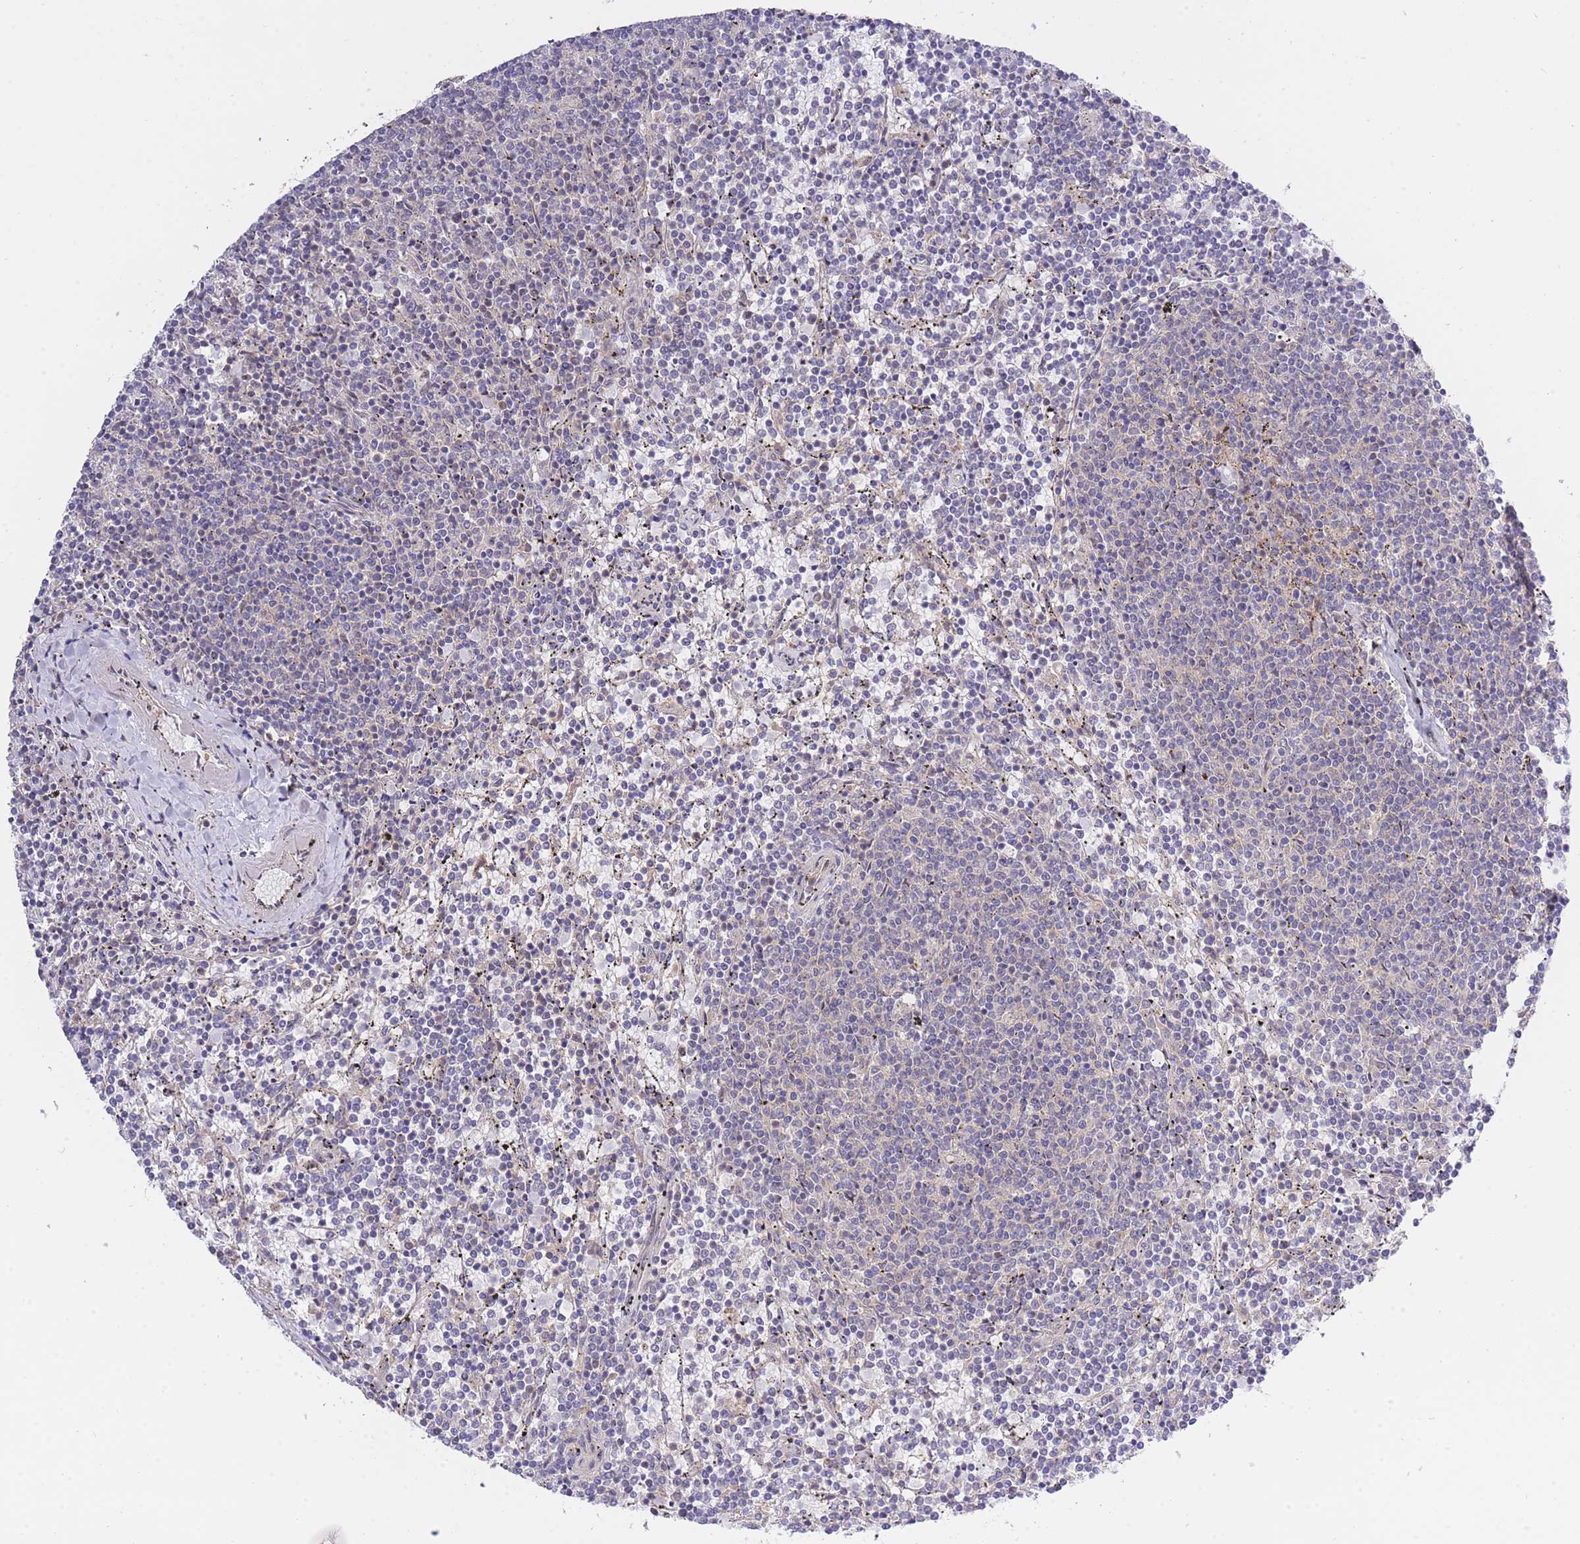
{"staining": {"intensity": "negative", "quantity": "none", "location": "none"}, "tissue": "lymphoma", "cell_type": "Tumor cells", "image_type": "cancer", "snomed": [{"axis": "morphology", "description": "Malignant lymphoma, non-Hodgkin's type, Low grade"}, {"axis": "topography", "description": "Spleen"}], "caption": "A micrograph of low-grade malignant lymphoma, non-Hodgkin's type stained for a protein reveals no brown staining in tumor cells. The staining is performed using DAB (3,3'-diaminobenzidine) brown chromogen with nuclei counter-stained in using hematoxylin.", "gene": "EIF2B2", "patient": {"sex": "female", "age": 50}}